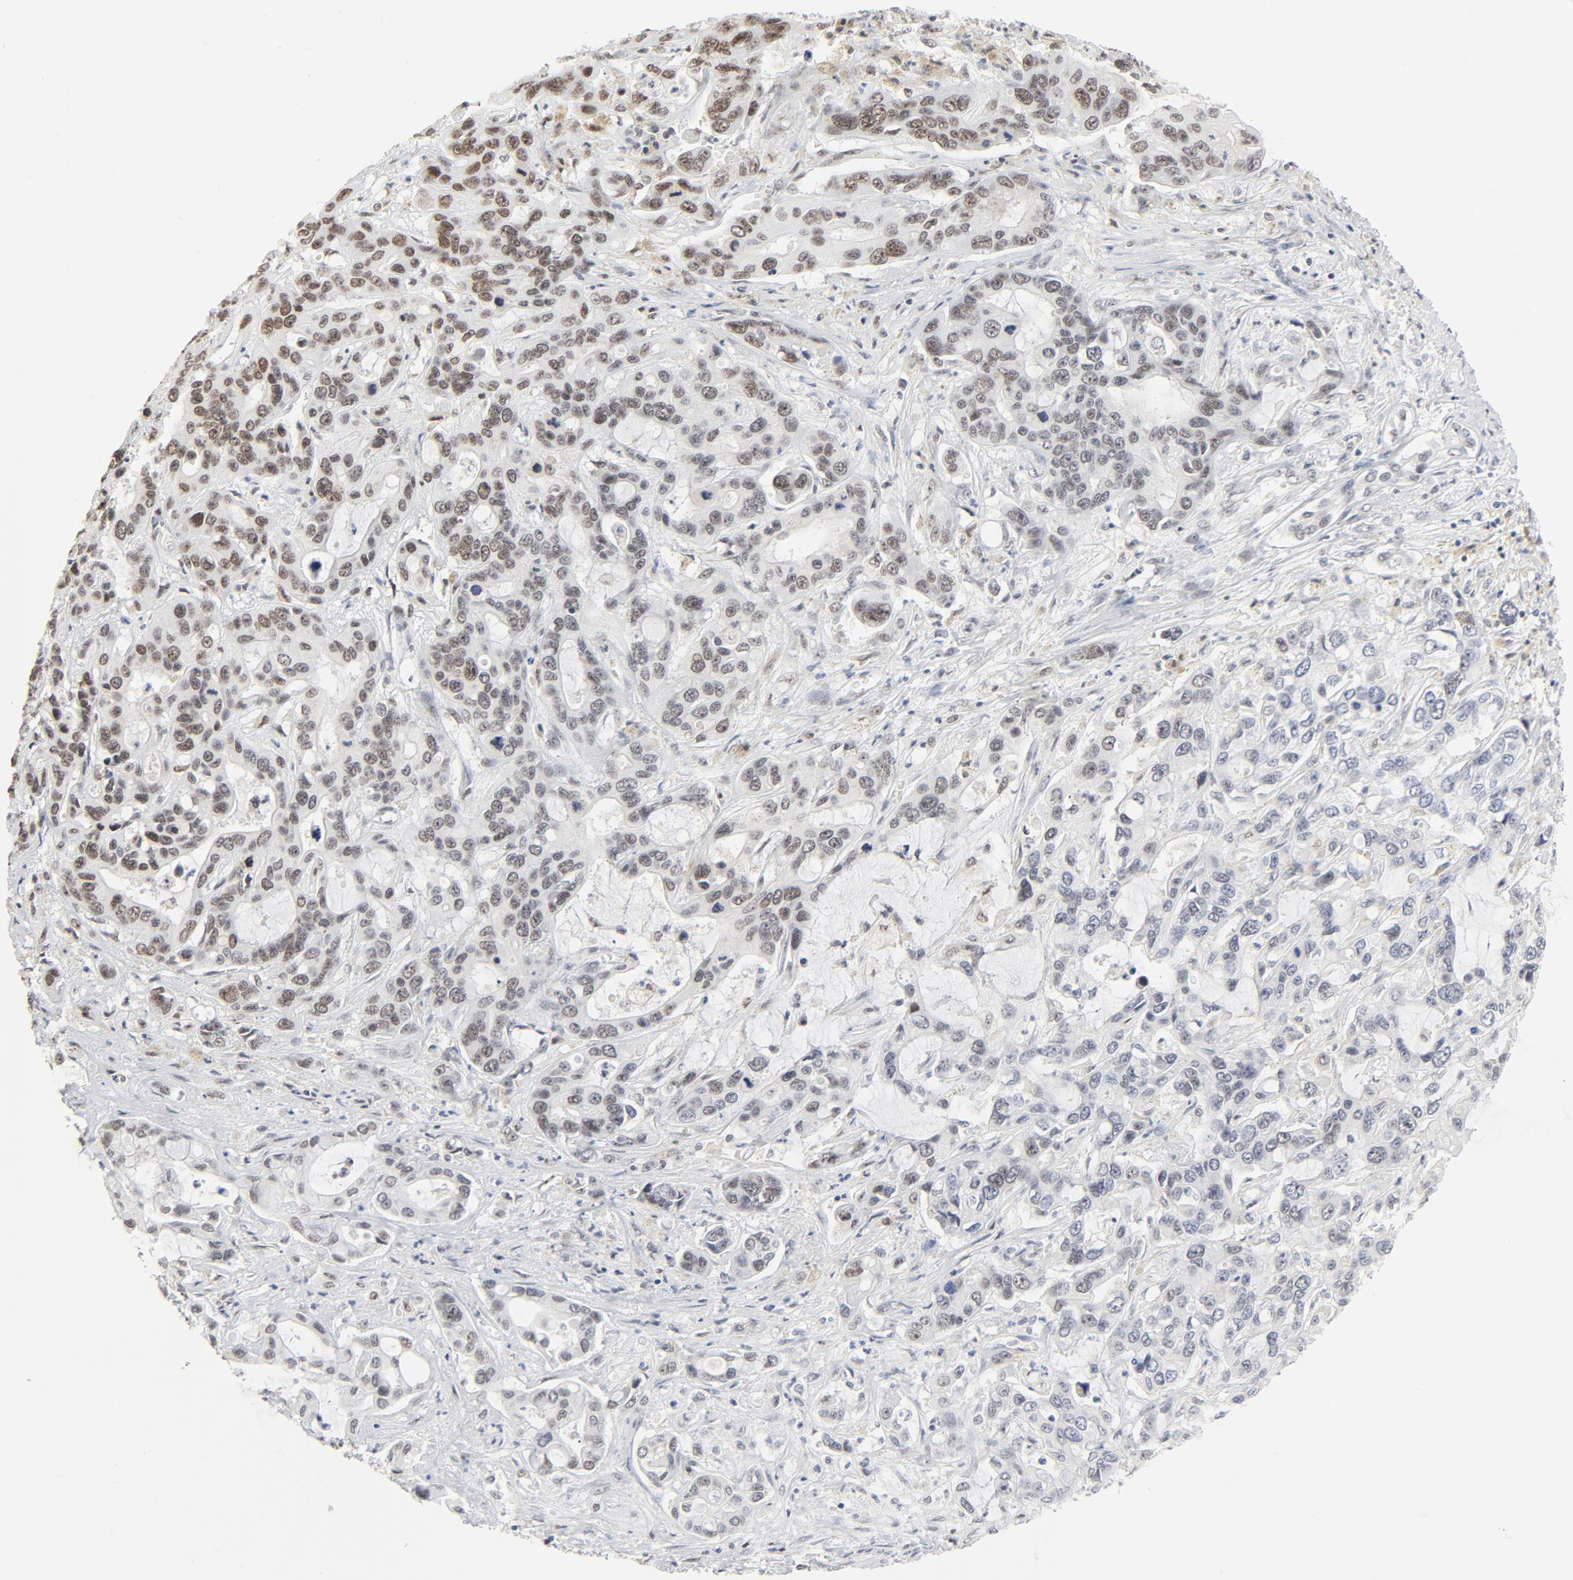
{"staining": {"intensity": "moderate", "quantity": "25%-75%", "location": "nuclear"}, "tissue": "liver cancer", "cell_type": "Tumor cells", "image_type": "cancer", "snomed": [{"axis": "morphology", "description": "Cholangiocarcinoma"}, {"axis": "topography", "description": "Liver"}], "caption": "Brown immunohistochemical staining in liver cancer displays moderate nuclear positivity in approximately 25%-75% of tumor cells. The staining was performed using DAB (3,3'-diaminobenzidine) to visualize the protein expression in brown, while the nuclei were stained in blue with hematoxylin (Magnification: 20x).", "gene": "GTF2H1", "patient": {"sex": "female", "age": 65}}